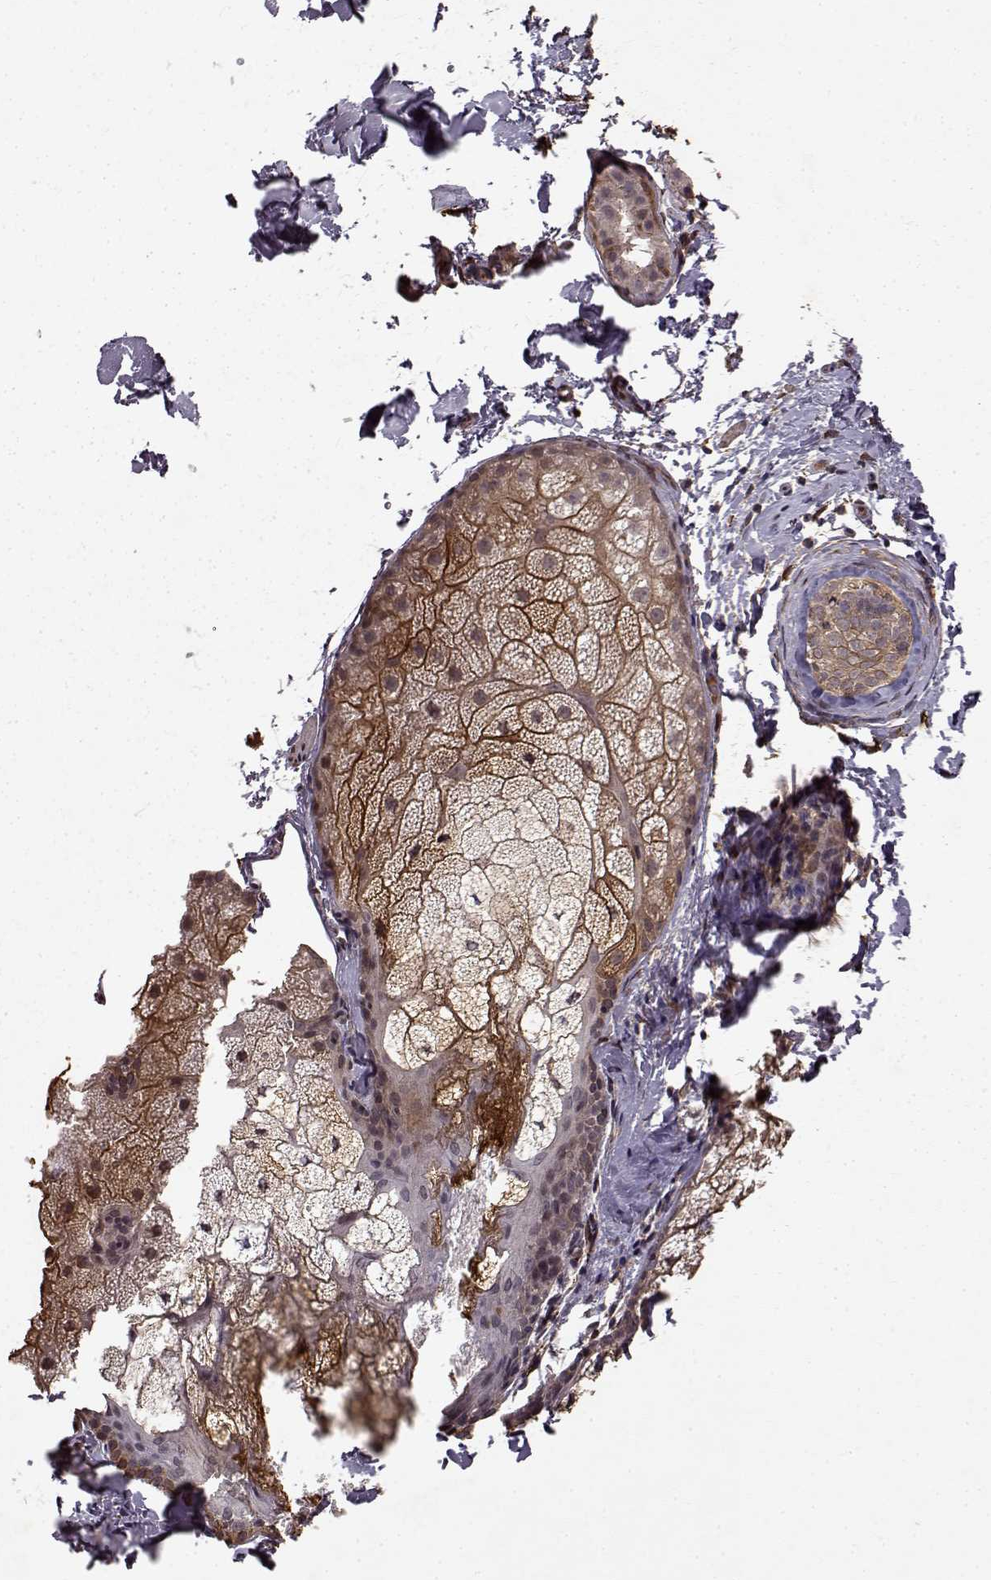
{"staining": {"intensity": "strong", "quantity": "<25%", "location": "cytoplasmic/membranous"}, "tissue": "skin cancer", "cell_type": "Tumor cells", "image_type": "cancer", "snomed": [{"axis": "morphology", "description": "Normal tissue, NOS"}, {"axis": "morphology", "description": "Basal cell carcinoma"}, {"axis": "topography", "description": "Skin"}], "caption": "Strong cytoplasmic/membranous staining for a protein is appreciated in approximately <25% of tumor cells of skin cancer using immunohistochemistry.", "gene": "FSTL1", "patient": {"sex": "male", "age": 46}}